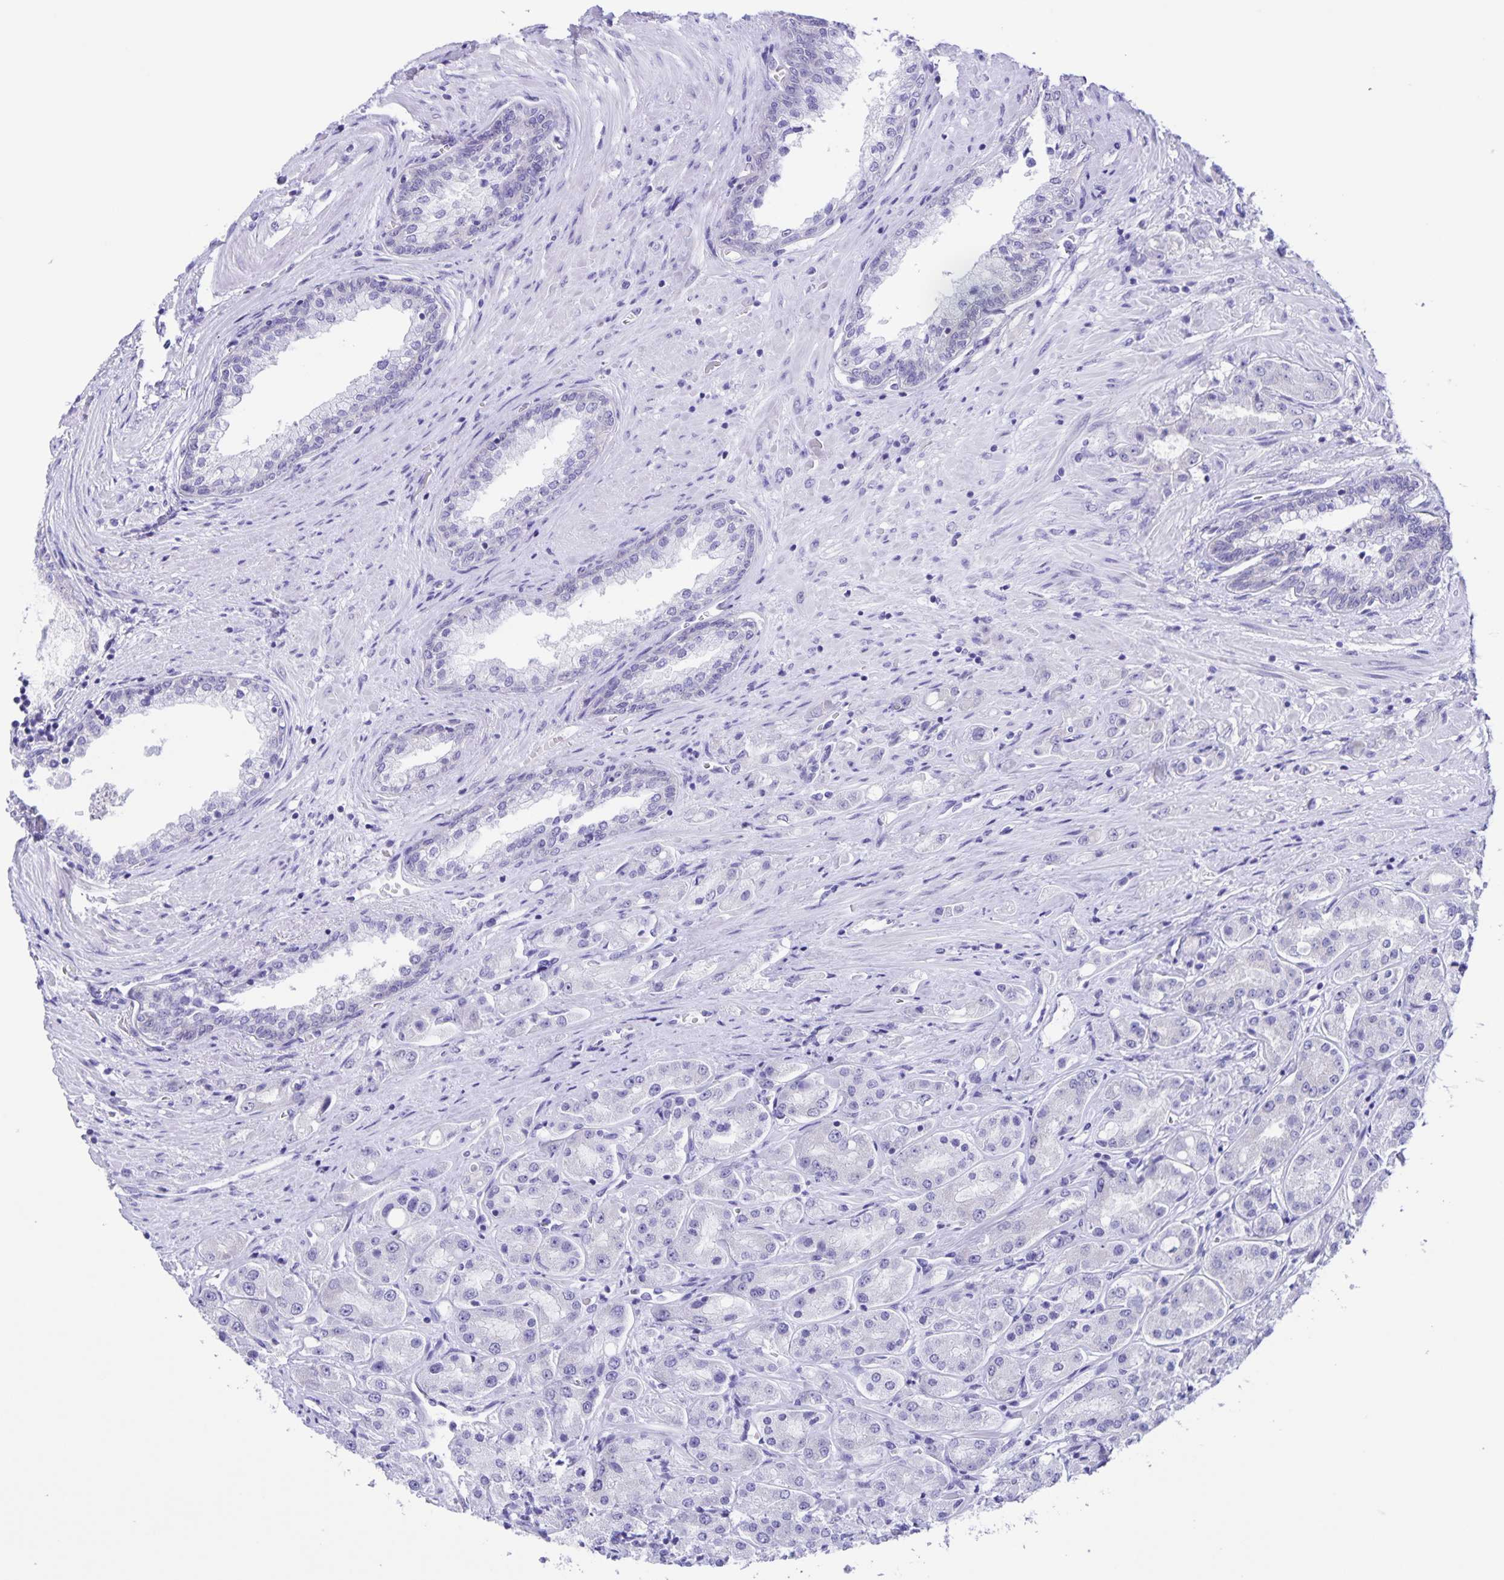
{"staining": {"intensity": "negative", "quantity": "none", "location": "none"}, "tissue": "prostate cancer", "cell_type": "Tumor cells", "image_type": "cancer", "snomed": [{"axis": "morphology", "description": "Adenocarcinoma, High grade"}, {"axis": "topography", "description": "Prostate"}], "caption": "Tumor cells show no significant staining in high-grade adenocarcinoma (prostate). Brightfield microscopy of immunohistochemistry stained with DAB (brown) and hematoxylin (blue), captured at high magnification.", "gene": "CAPSL", "patient": {"sex": "male", "age": 67}}